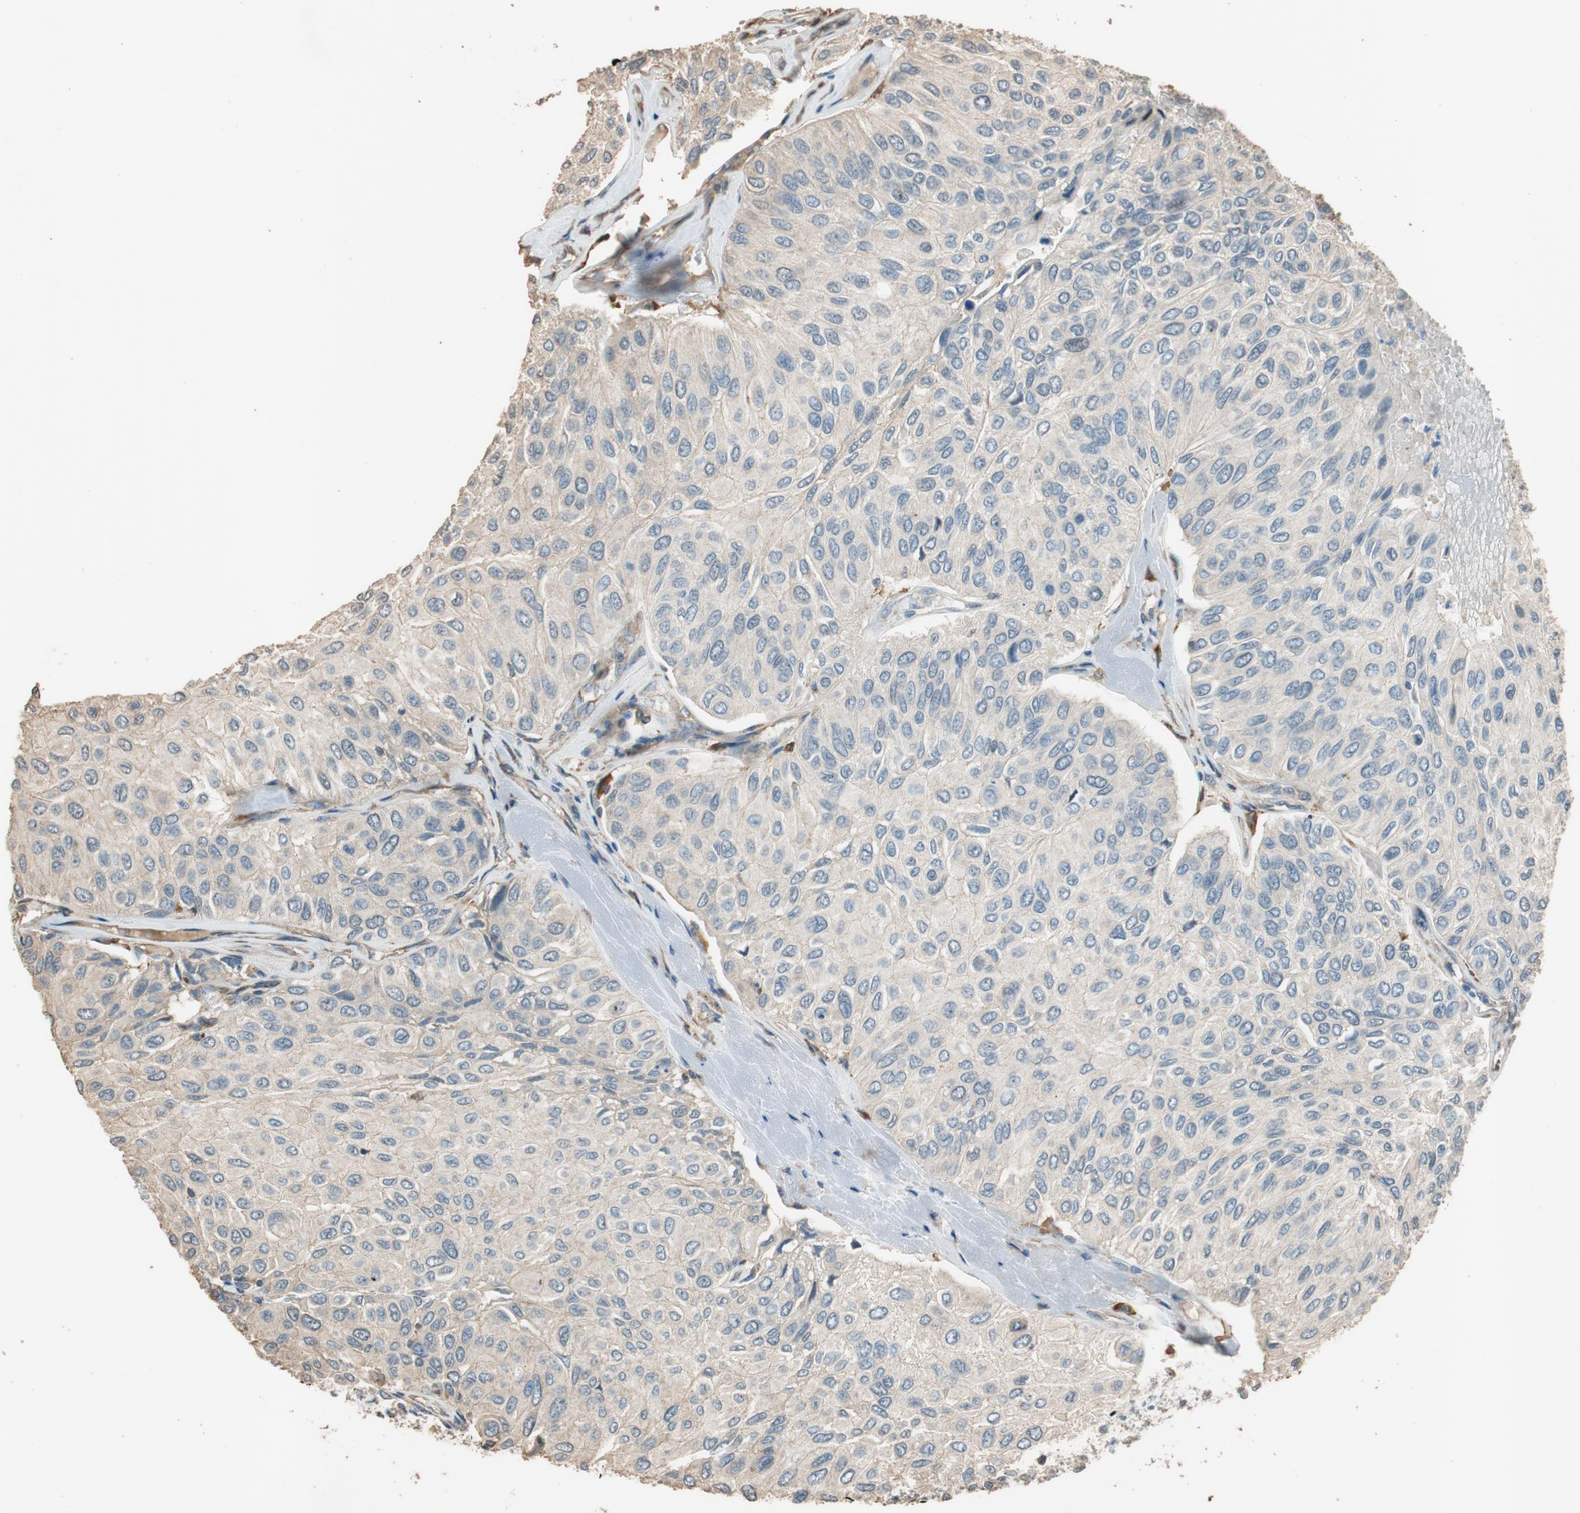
{"staining": {"intensity": "weak", "quantity": "25%-75%", "location": "cytoplasmic/membranous"}, "tissue": "urothelial cancer", "cell_type": "Tumor cells", "image_type": "cancer", "snomed": [{"axis": "morphology", "description": "Urothelial carcinoma, High grade"}, {"axis": "topography", "description": "Urinary bladder"}], "caption": "Immunohistochemistry micrograph of urothelial cancer stained for a protein (brown), which reveals low levels of weak cytoplasmic/membranous staining in approximately 25%-75% of tumor cells.", "gene": "MST1R", "patient": {"sex": "male", "age": 66}}